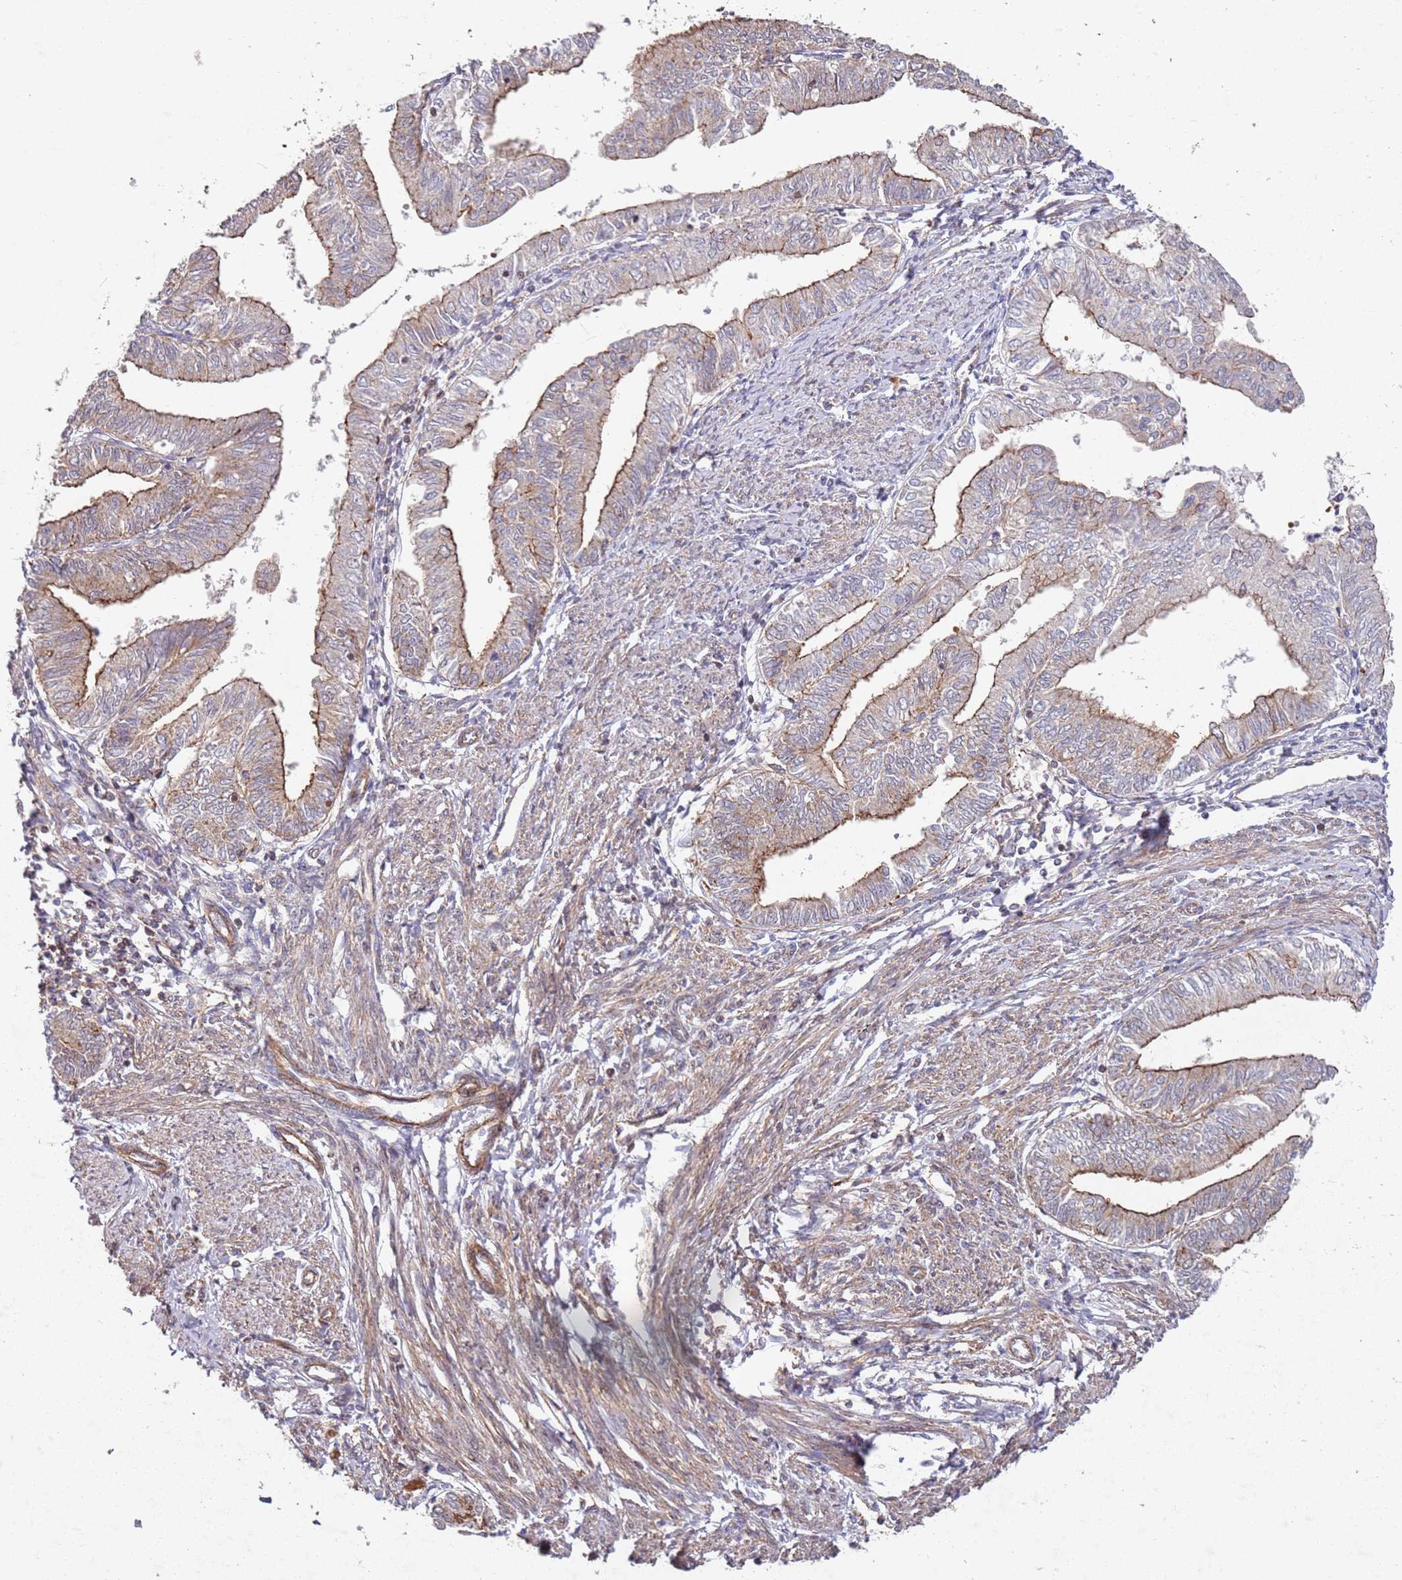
{"staining": {"intensity": "moderate", "quantity": ">75%", "location": "cytoplasmic/membranous"}, "tissue": "endometrial cancer", "cell_type": "Tumor cells", "image_type": "cancer", "snomed": [{"axis": "morphology", "description": "Adenocarcinoma, NOS"}, {"axis": "topography", "description": "Endometrium"}], "caption": "Moderate cytoplasmic/membranous protein staining is seen in approximately >75% of tumor cells in adenocarcinoma (endometrial). (DAB IHC, brown staining for protein, blue staining for nuclei).", "gene": "C2CD4B", "patient": {"sex": "female", "age": 66}}